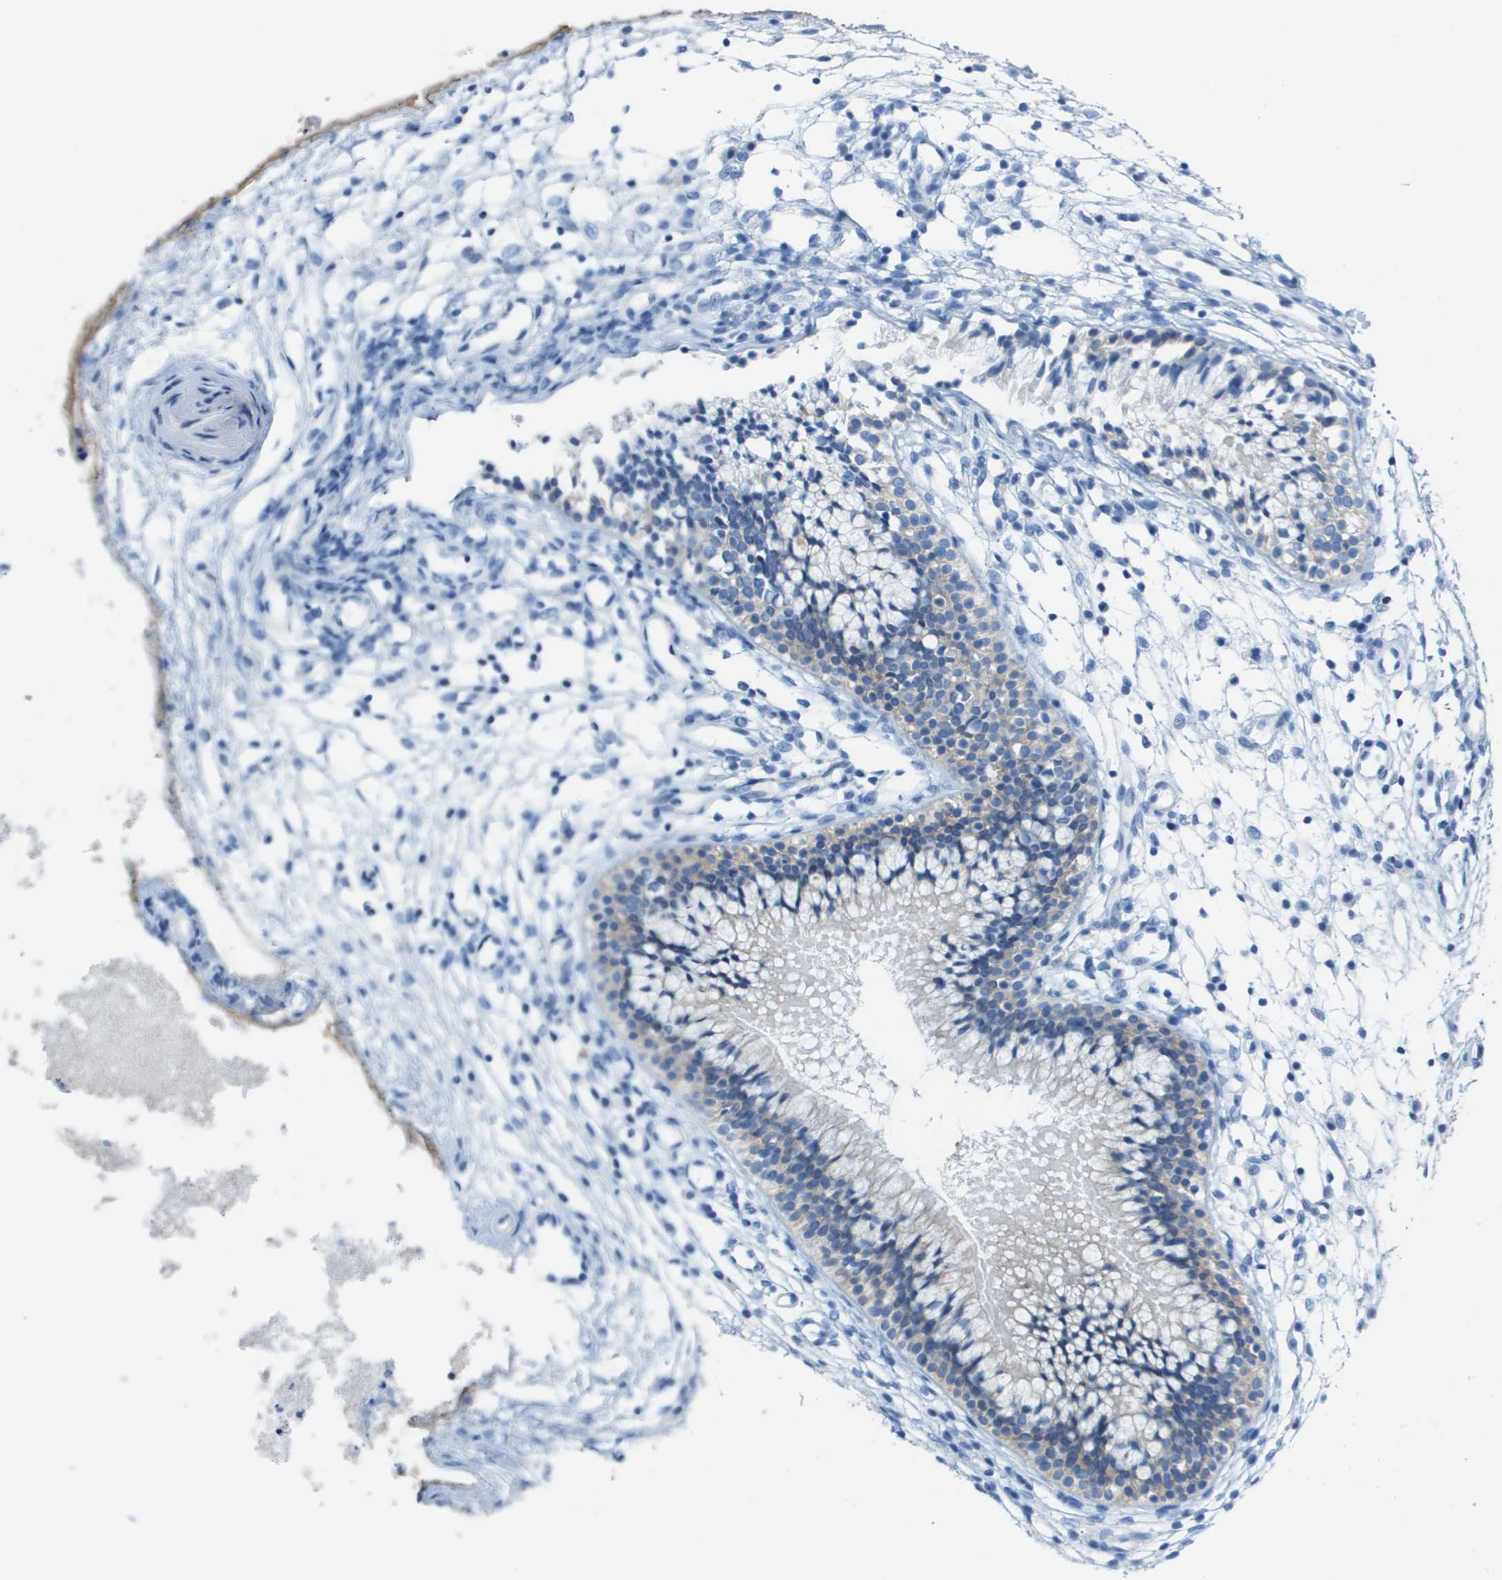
{"staining": {"intensity": "negative", "quantity": "none", "location": "none"}, "tissue": "nasopharynx", "cell_type": "Respiratory epithelial cells", "image_type": "normal", "snomed": [{"axis": "morphology", "description": "Normal tissue, NOS"}, {"axis": "topography", "description": "Nasopharynx"}], "caption": "Immunohistochemistry (IHC) of normal human nasopharynx shows no positivity in respiratory epithelial cells.", "gene": "CD46", "patient": {"sex": "male", "age": 21}}